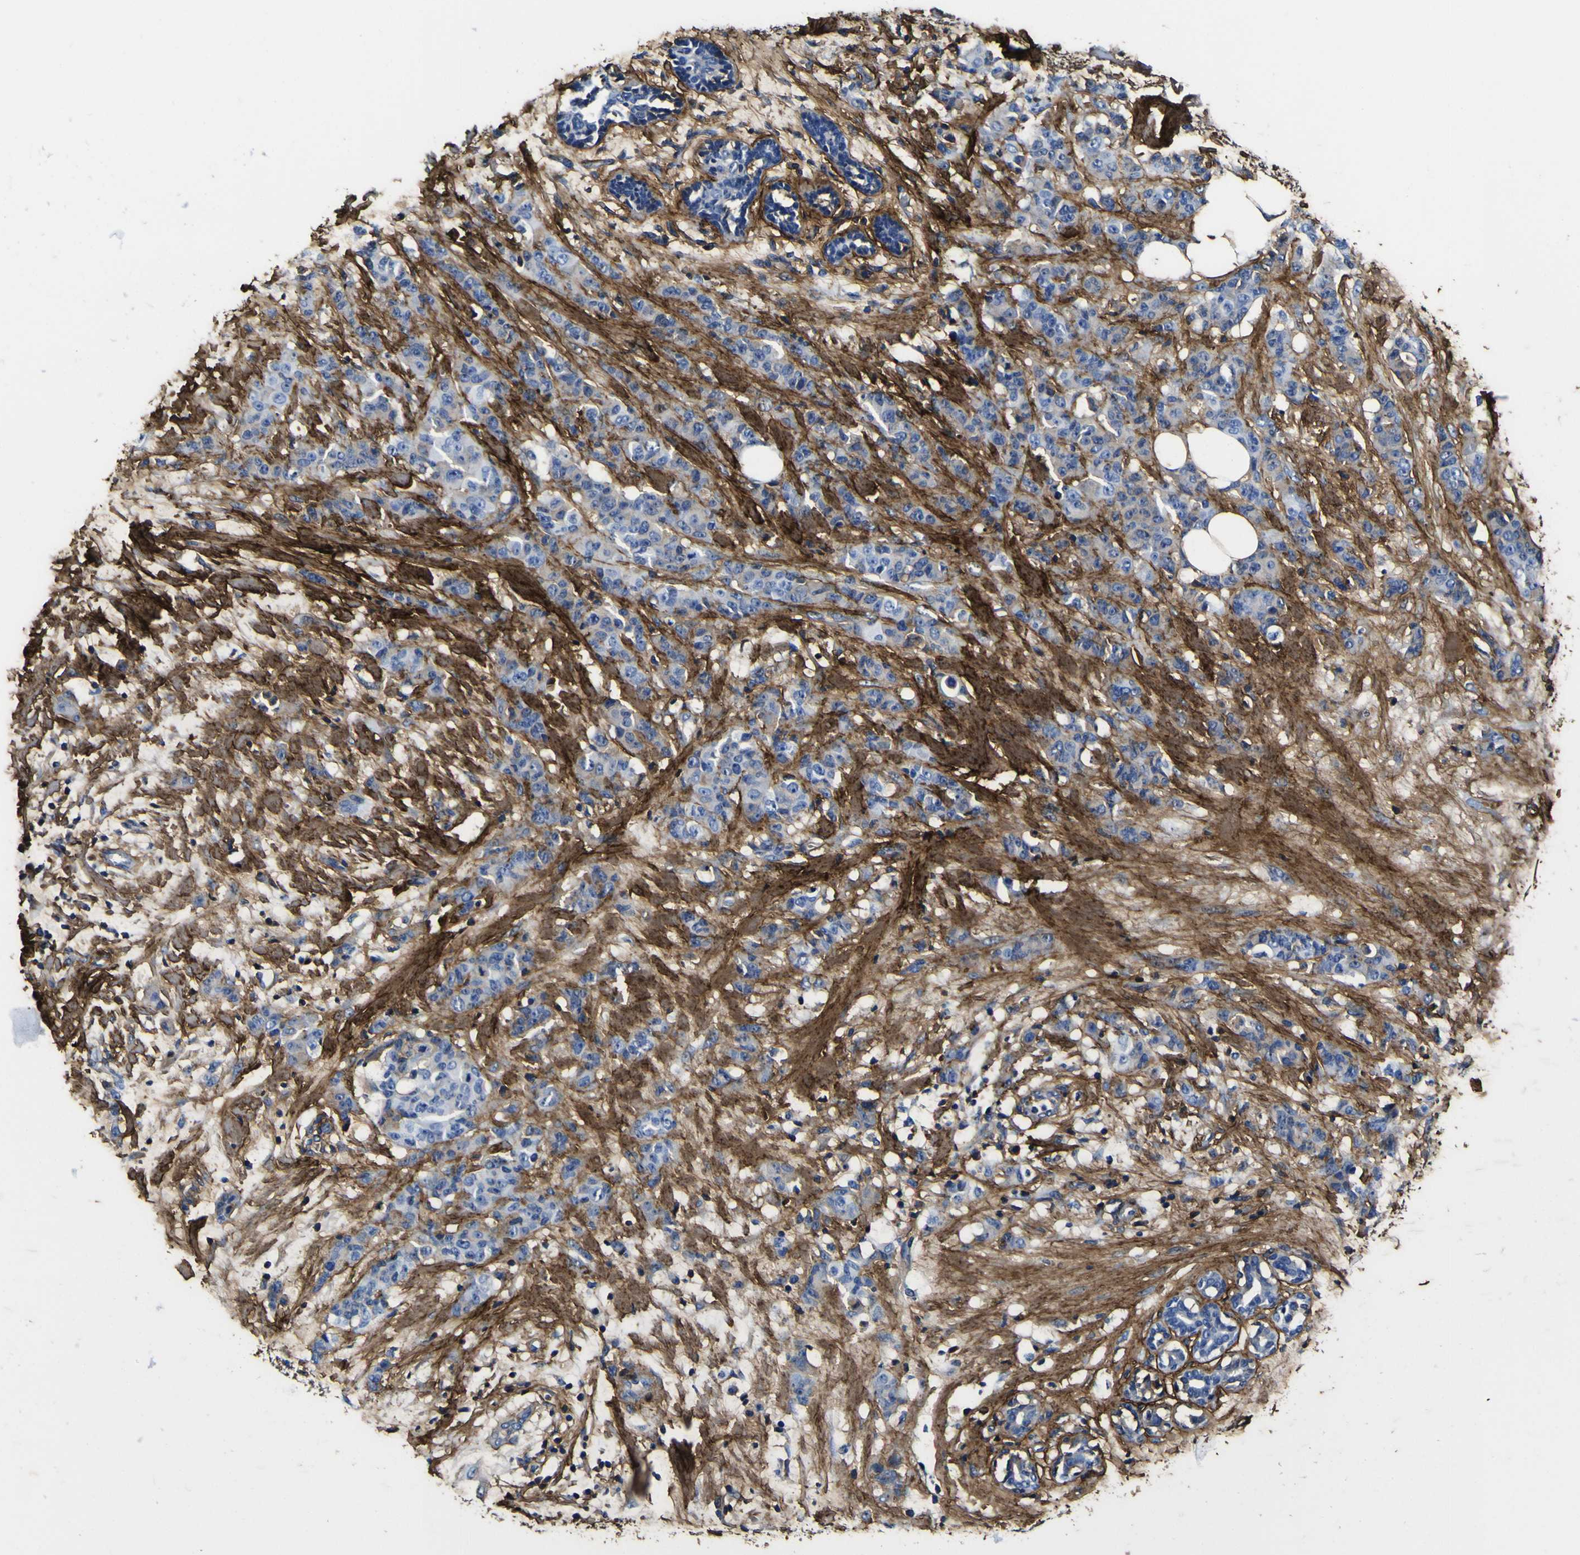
{"staining": {"intensity": "negative", "quantity": "none", "location": "none"}, "tissue": "breast cancer", "cell_type": "Tumor cells", "image_type": "cancer", "snomed": [{"axis": "morphology", "description": "Normal tissue, NOS"}, {"axis": "morphology", "description": "Duct carcinoma"}, {"axis": "topography", "description": "Breast"}], "caption": "Tumor cells show no significant staining in infiltrating ductal carcinoma (breast). (DAB (3,3'-diaminobenzidine) immunohistochemistry (IHC) visualized using brightfield microscopy, high magnification).", "gene": "POSTN", "patient": {"sex": "female", "age": 40}}